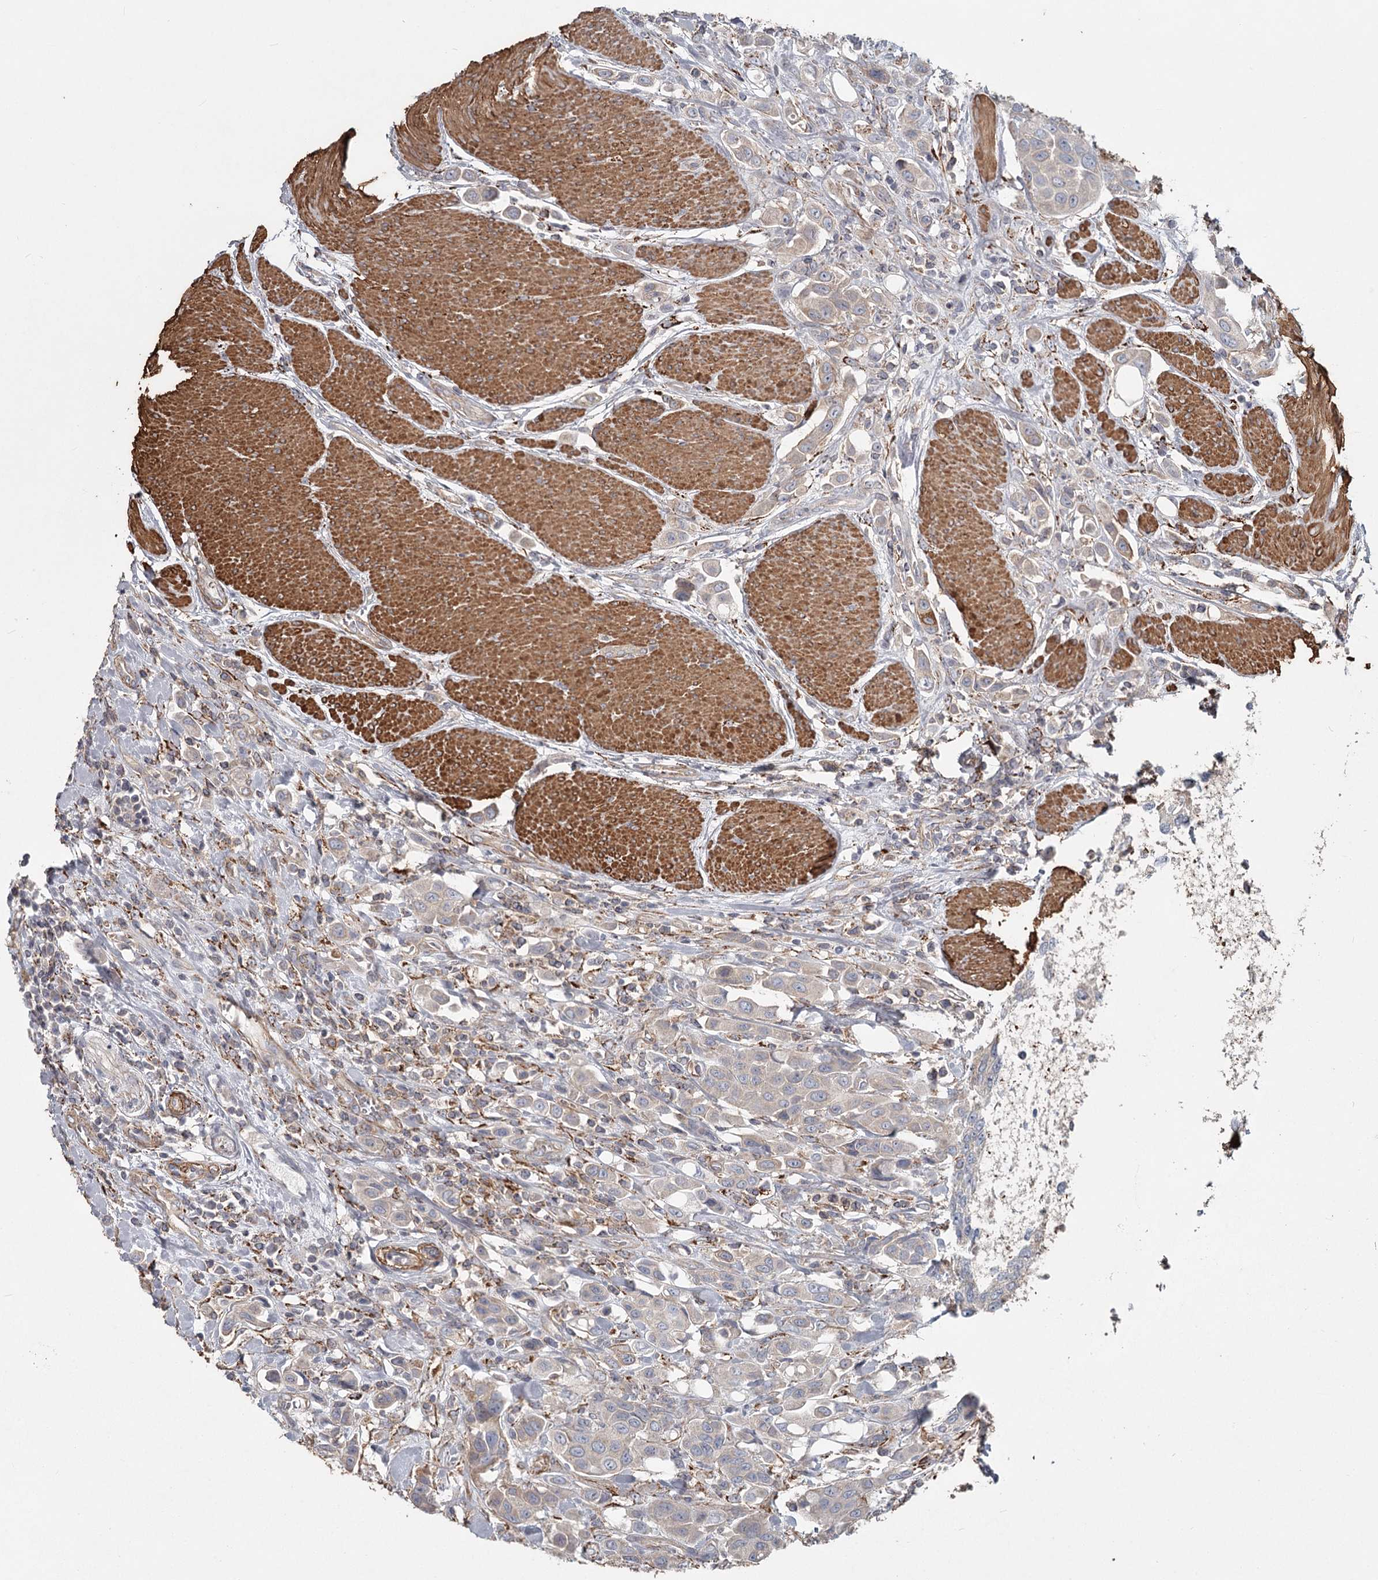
{"staining": {"intensity": "weak", "quantity": "<25%", "location": "cytoplasmic/membranous"}, "tissue": "urothelial cancer", "cell_type": "Tumor cells", "image_type": "cancer", "snomed": [{"axis": "morphology", "description": "Urothelial carcinoma, High grade"}, {"axis": "topography", "description": "Urinary bladder"}], "caption": "Human urothelial cancer stained for a protein using immunohistochemistry (IHC) displays no staining in tumor cells.", "gene": "DHRS9", "patient": {"sex": "male", "age": 50}}